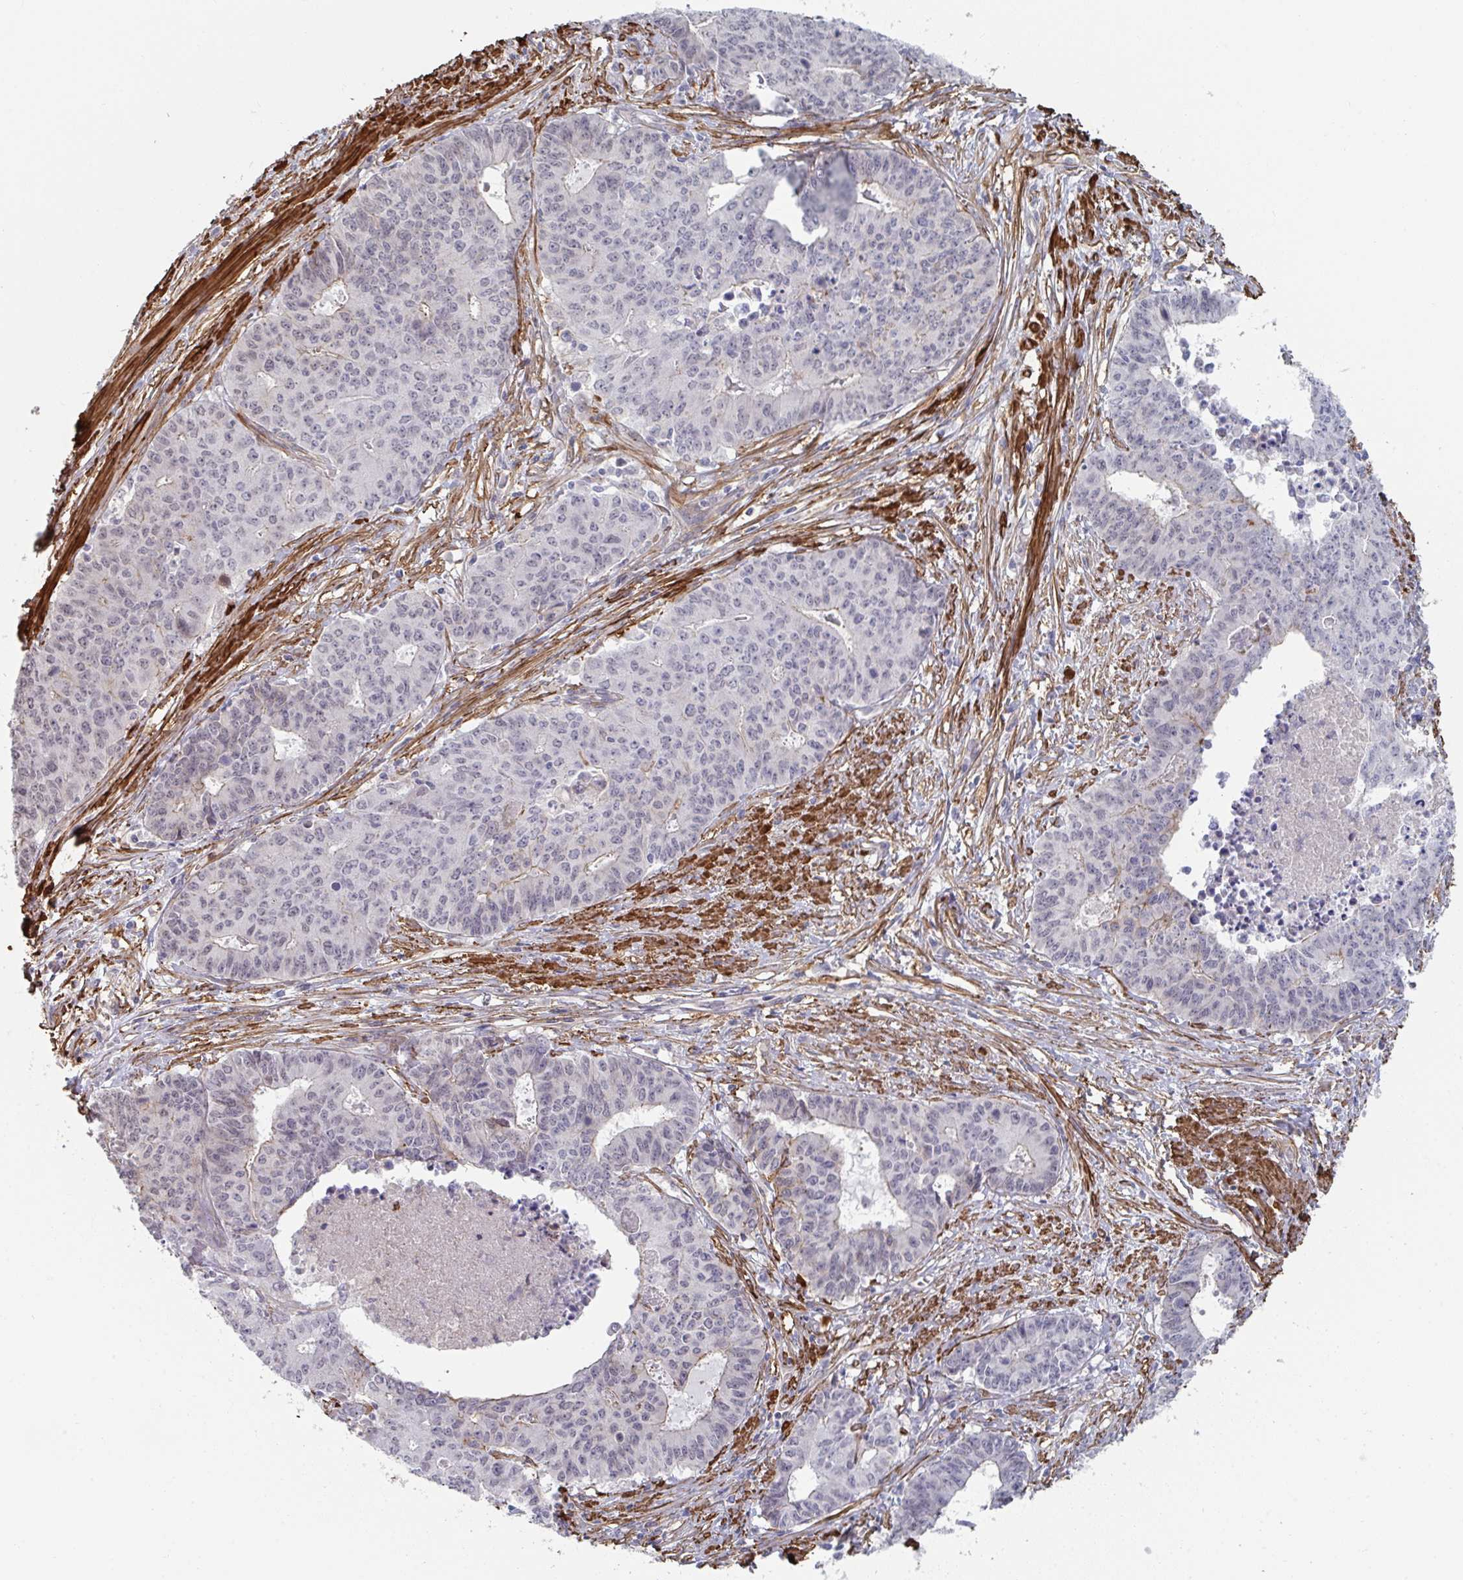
{"staining": {"intensity": "negative", "quantity": "none", "location": "none"}, "tissue": "endometrial cancer", "cell_type": "Tumor cells", "image_type": "cancer", "snomed": [{"axis": "morphology", "description": "Adenocarcinoma, NOS"}, {"axis": "topography", "description": "Endometrium"}], "caption": "IHC histopathology image of neoplastic tissue: endometrial adenocarcinoma stained with DAB demonstrates no significant protein positivity in tumor cells.", "gene": "NEURL4", "patient": {"sex": "female", "age": 59}}